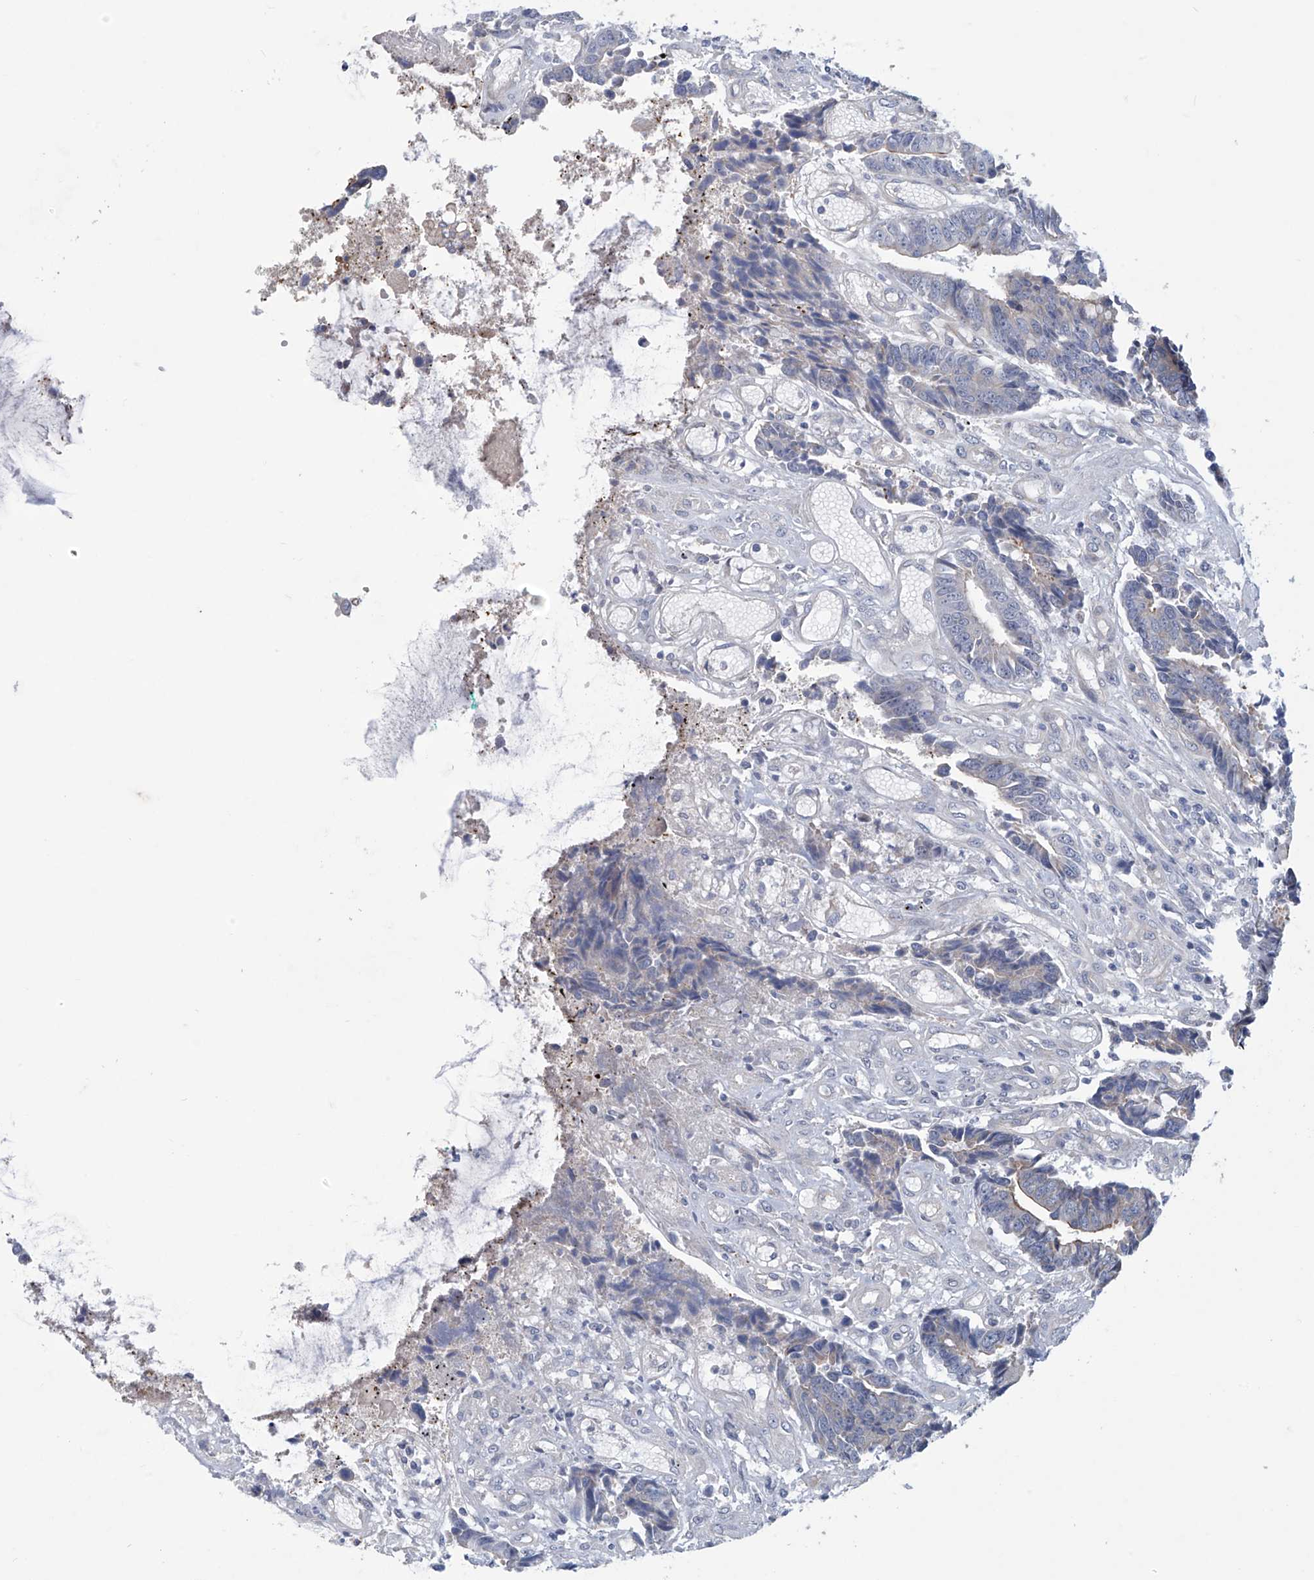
{"staining": {"intensity": "weak", "quantity": "<25%", "location": "cytoplasmic/membranous"}, "tissue": "colorectal cancer", "cell_type": "Tumor cells", "image_type": "cancer", "snomed": [{"axis": "morphology", "description": "Adenocarcinoma, NOS"}, {"axis": "topography", "description": "Rectum"}], "caption": "Immunohistochemistry of colorectal cancer shows no positivity in tumor cells. Nuclei are stained in blue.", "gene": "ABHD13", "patient": {"sex": "male", "age": 84}}